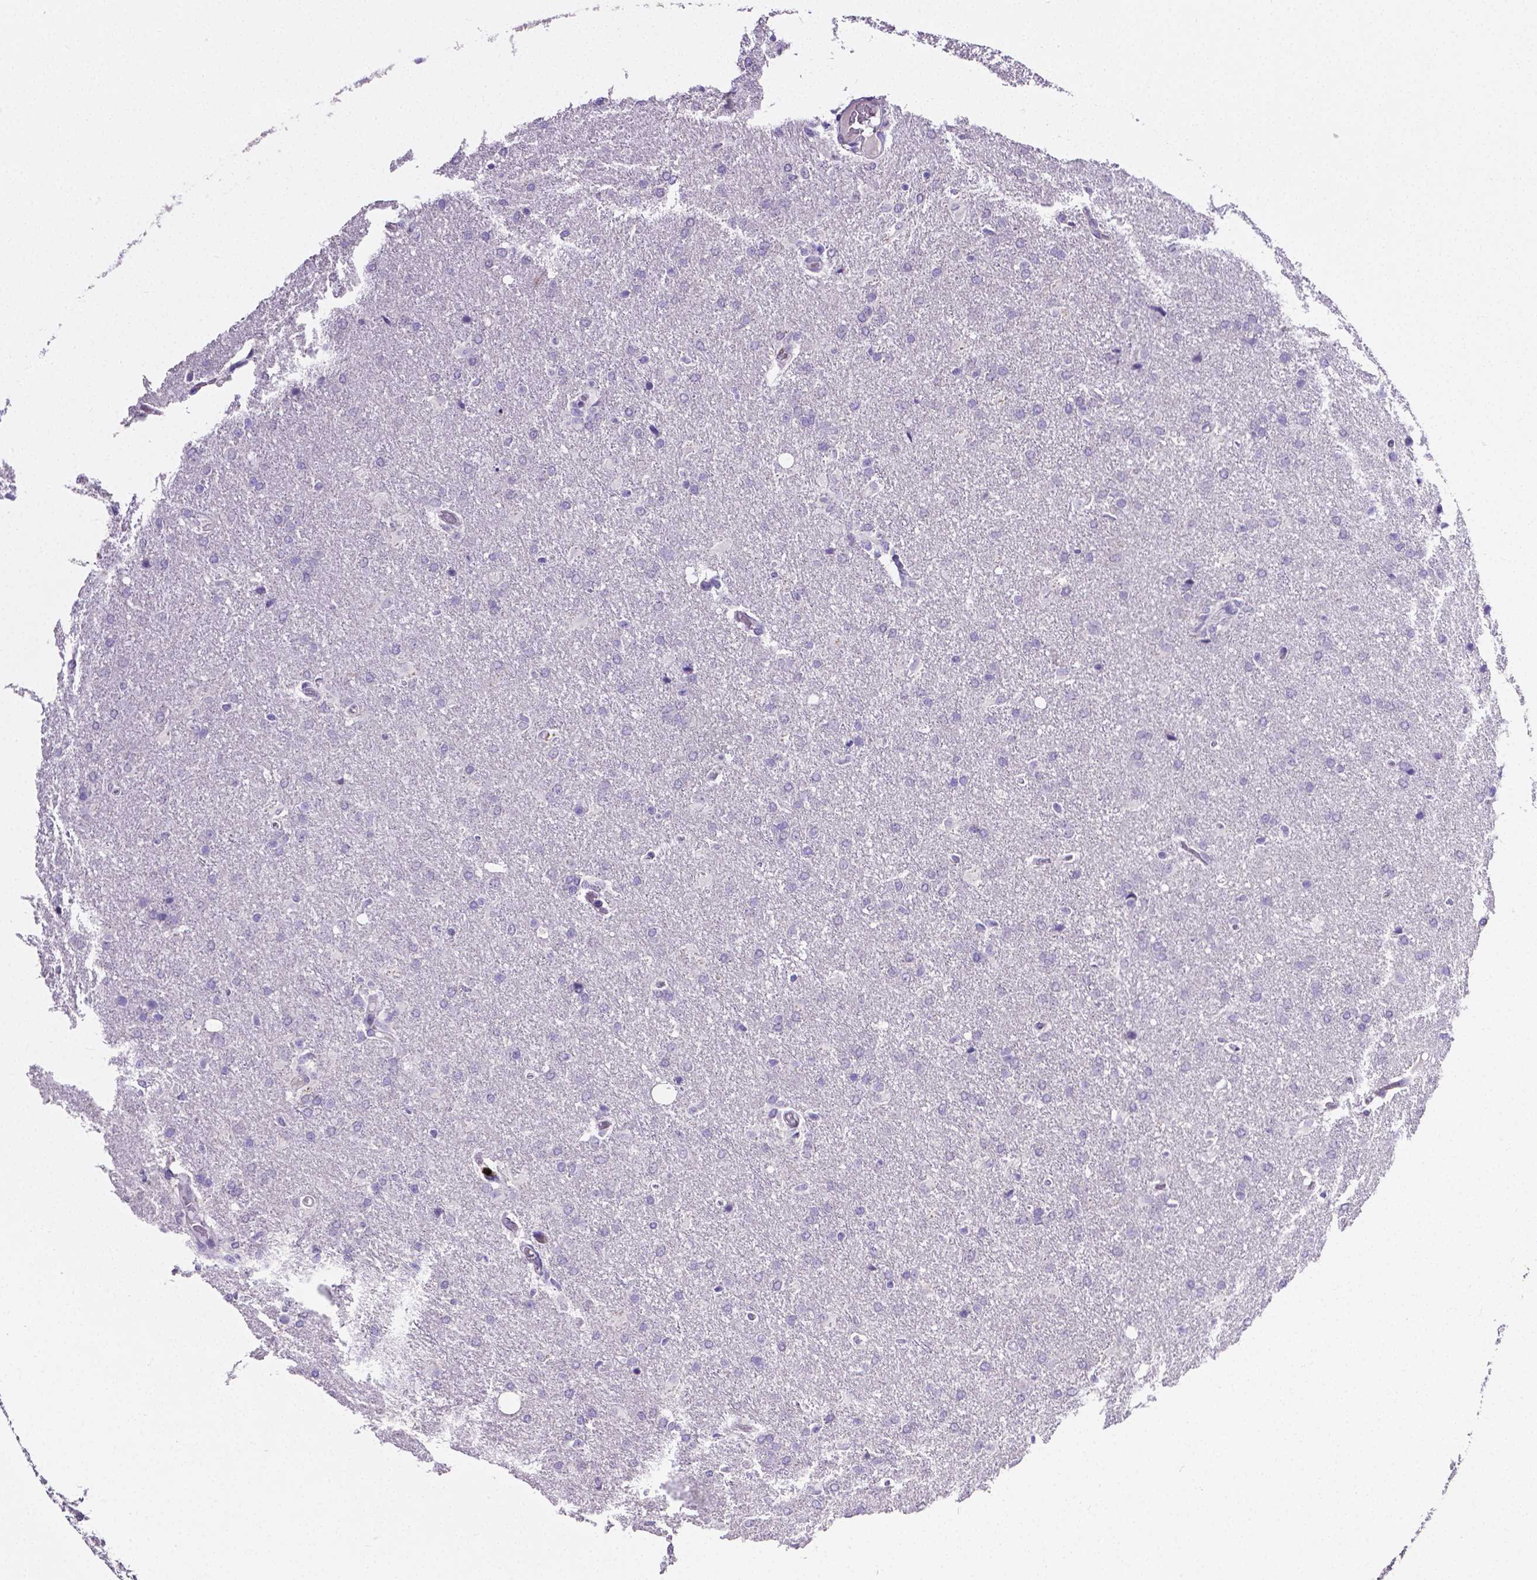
{"staining": {"intensity": "negative", "quantity": "none", "location": "none"}, "tissue": "glioma", "cell_type": "Tumor cells", "image_type": "cancer", "snomed": [{"axis": "morphology", "description": "Glioma, malignant, High grade"}, {"axis": "topography", "description": "Brain"}], "caption": "High magnification brightfield microscopy of glioma stained with DAB (brown) and counterstained with hematoxylin (blue): tumor cells show no significant expression.", "gene": "MMP9", "patient": {"sex": "male", "age": 68}}